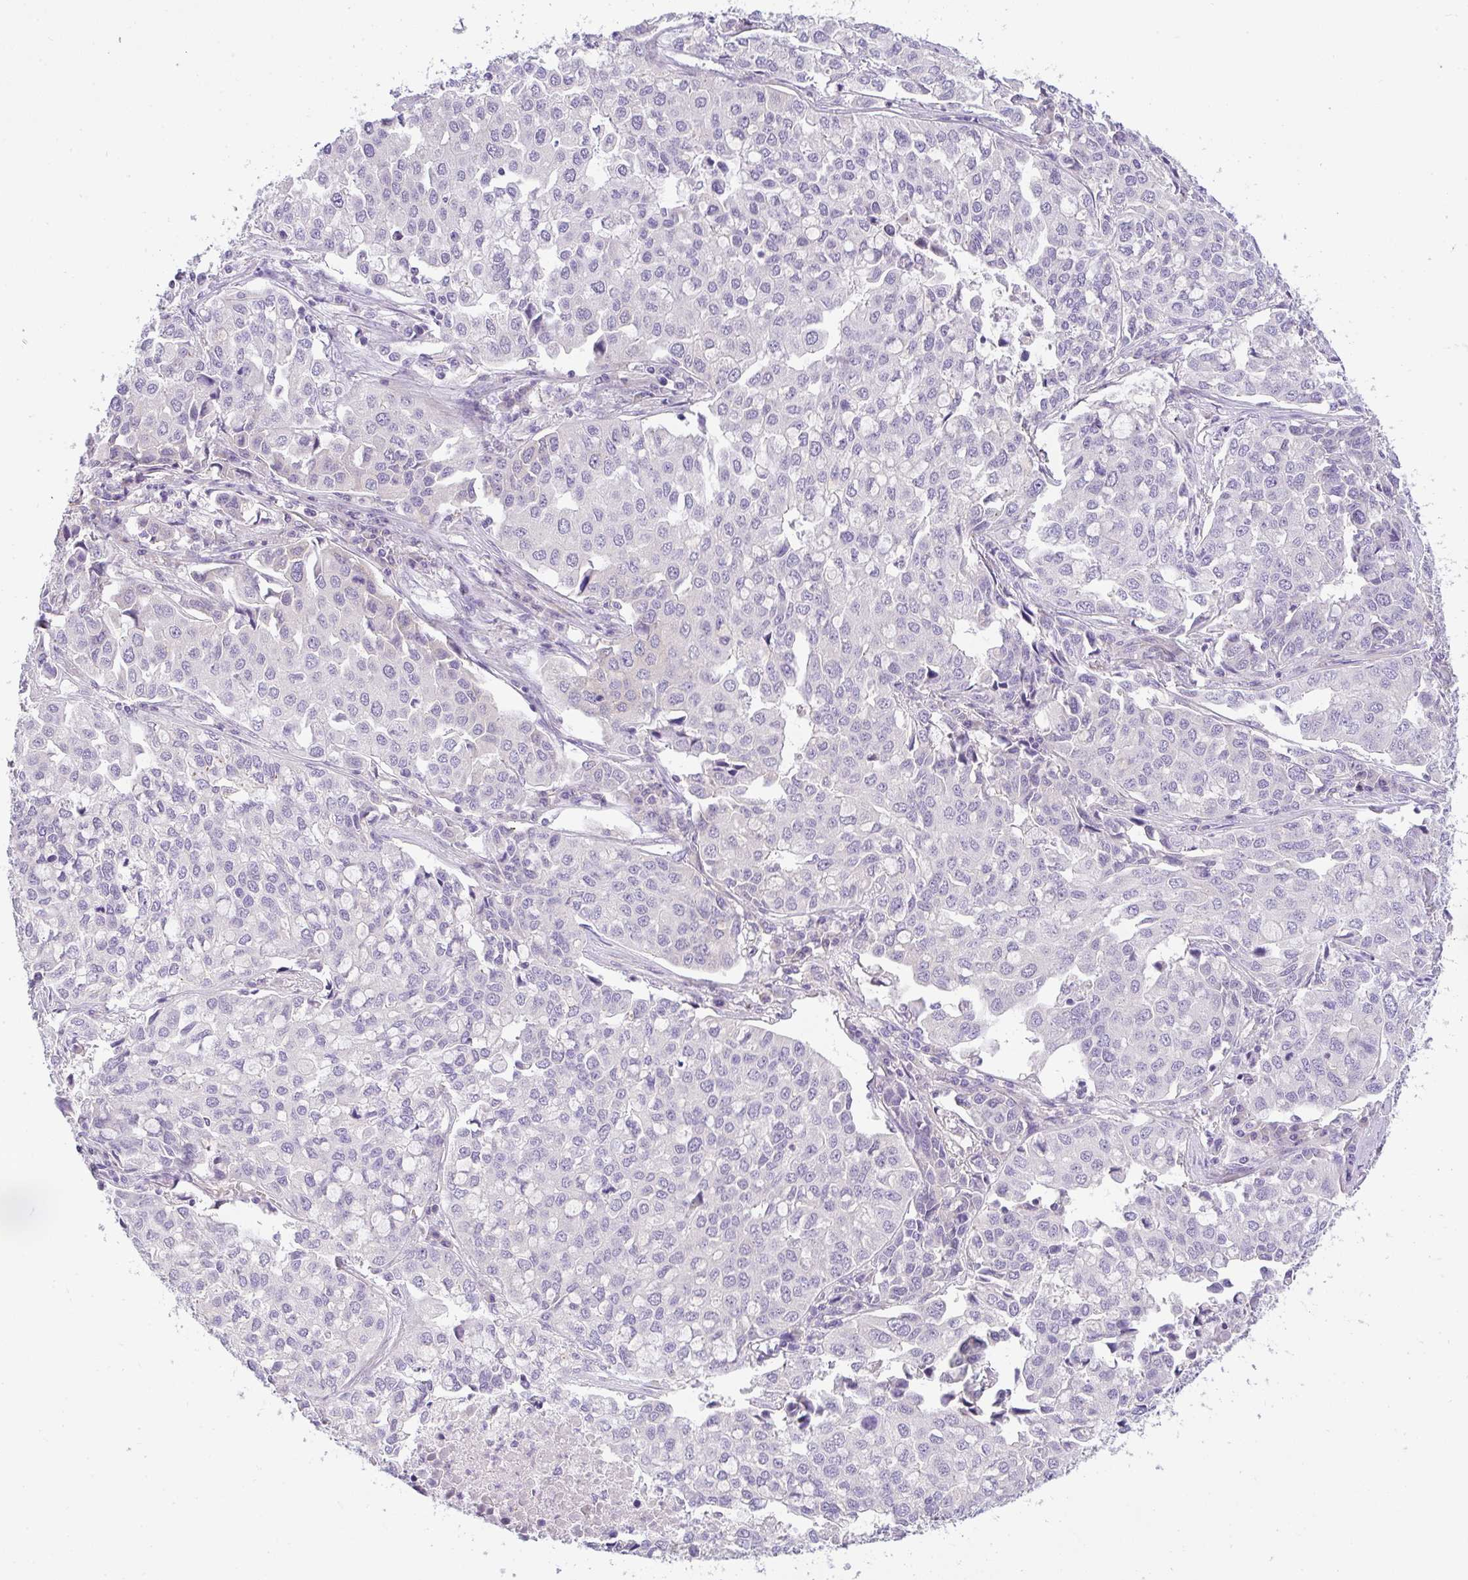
{"staining": {"intensity": "negative", "quantity": "none", "location": "none"}, "tissue": "lung cancer", "cell_type": "Tumor cells", "image_type": "cancer", "snomed": [{"axis": "morphology", "description": "Adenocarcinoma, NOS"}, {"axis": "morphology", "description": "Adenocarcinoma, metastatic, NOS"}, {"axis": "topography", "description": "Lymph node"}, {"axis": "topography", "description": "Lung"}], "caption": "Tumor cells are negative for brown protein staining in lung cancer (metastatic adenocarcinoma).", "gene": "FILIP1", "patient": {"sex": "female", "age": 65}}